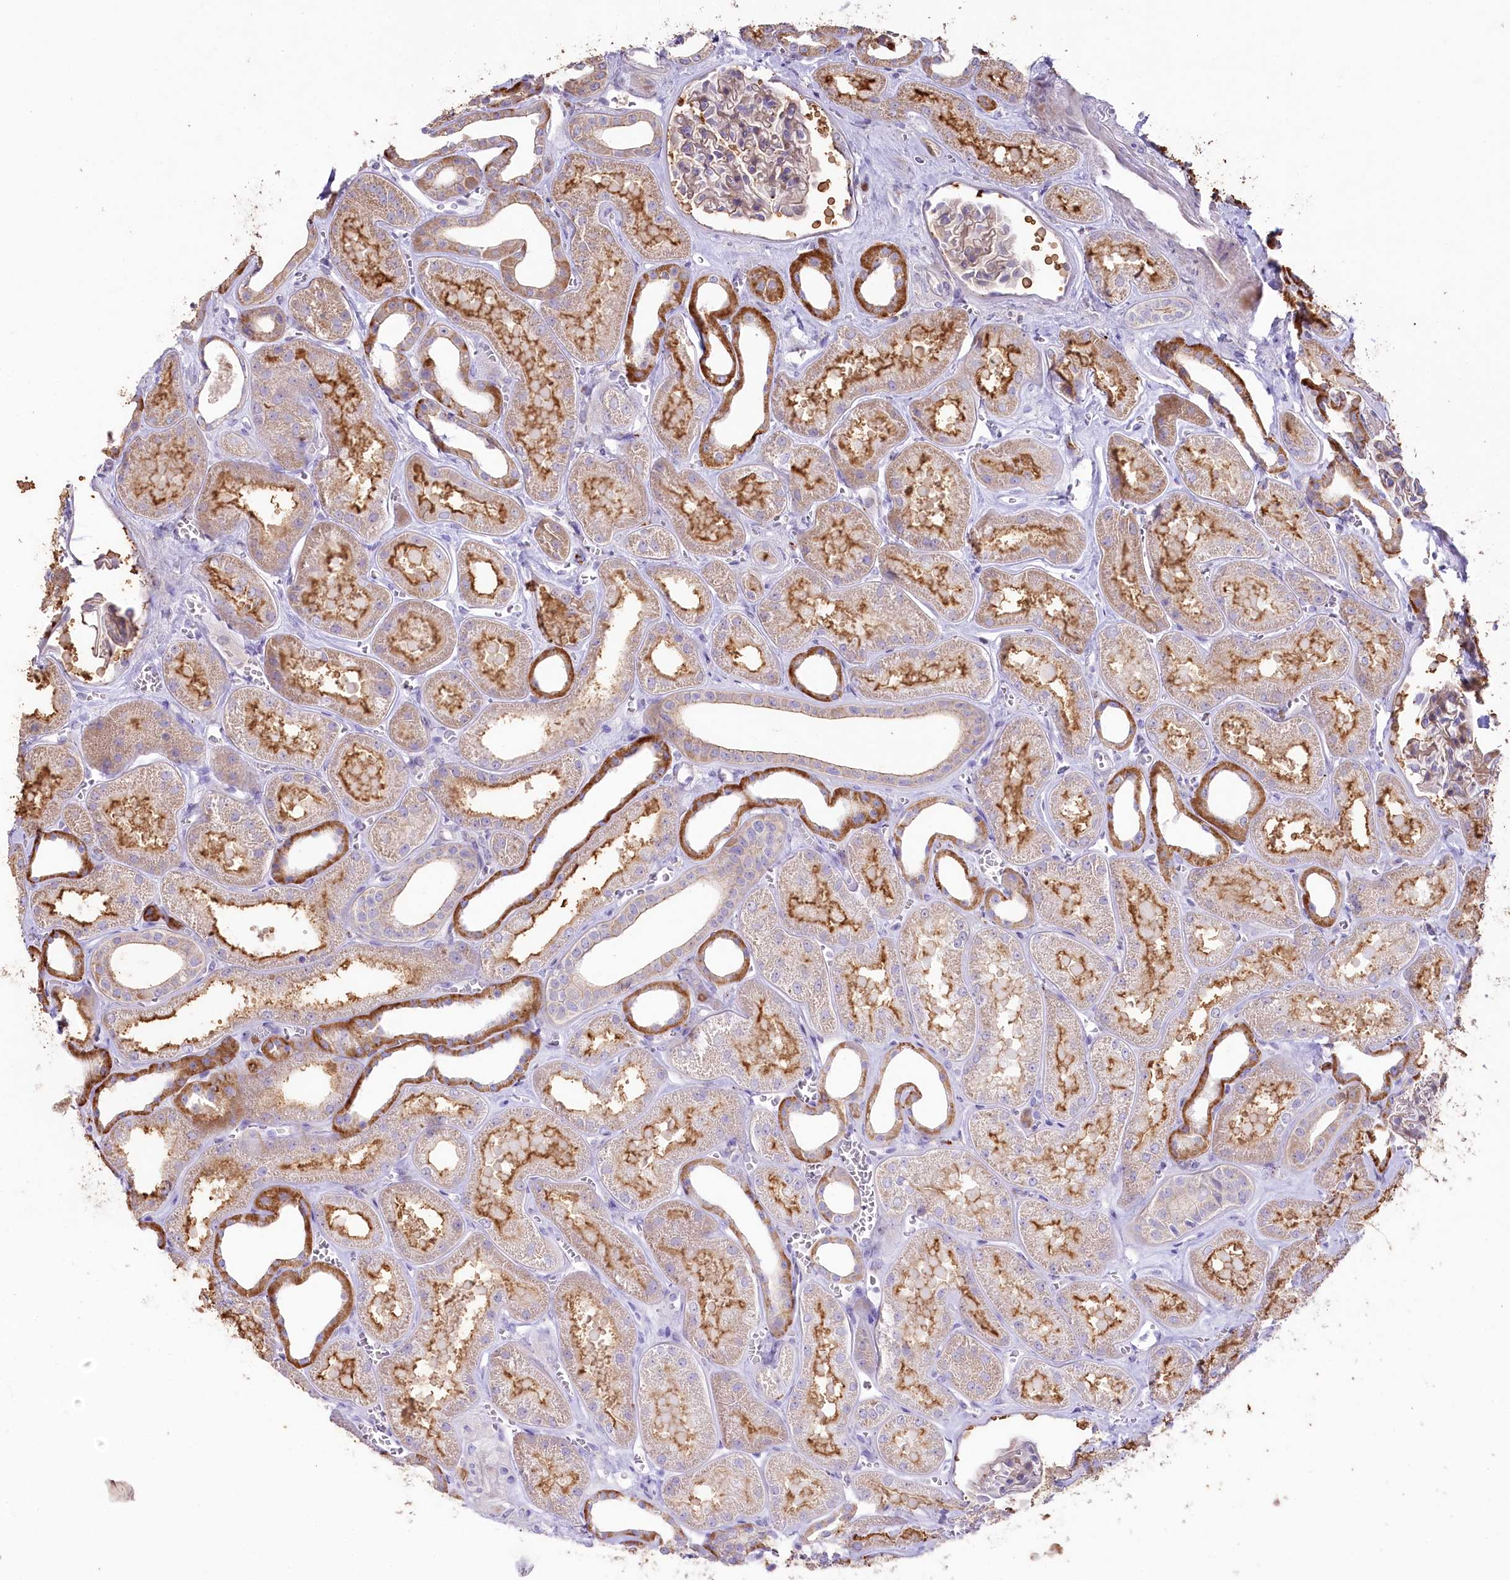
{"staining": {"intensity": "negative", "quantity": "none", "location": "none"}, "tissue": "kidney", "cell_type": "Cells in glomeruli", "image_type": "normal", "snomed": [{"axis": "morphology", "description": "Normal tissue, NOS"}, {"axis": "morphology", "description": "Adenocarcinoma, NOS"}, {"axis": "topography", "description": "Kidney"}], "caption": "DAB (3,3'-diaminobenzidine) immunohistochemical staining of normal human kidney shows no significant expression in cells in glomeruli.", "gene": "SLC6A11", "patient": {"sex": "female", "age": 68}}